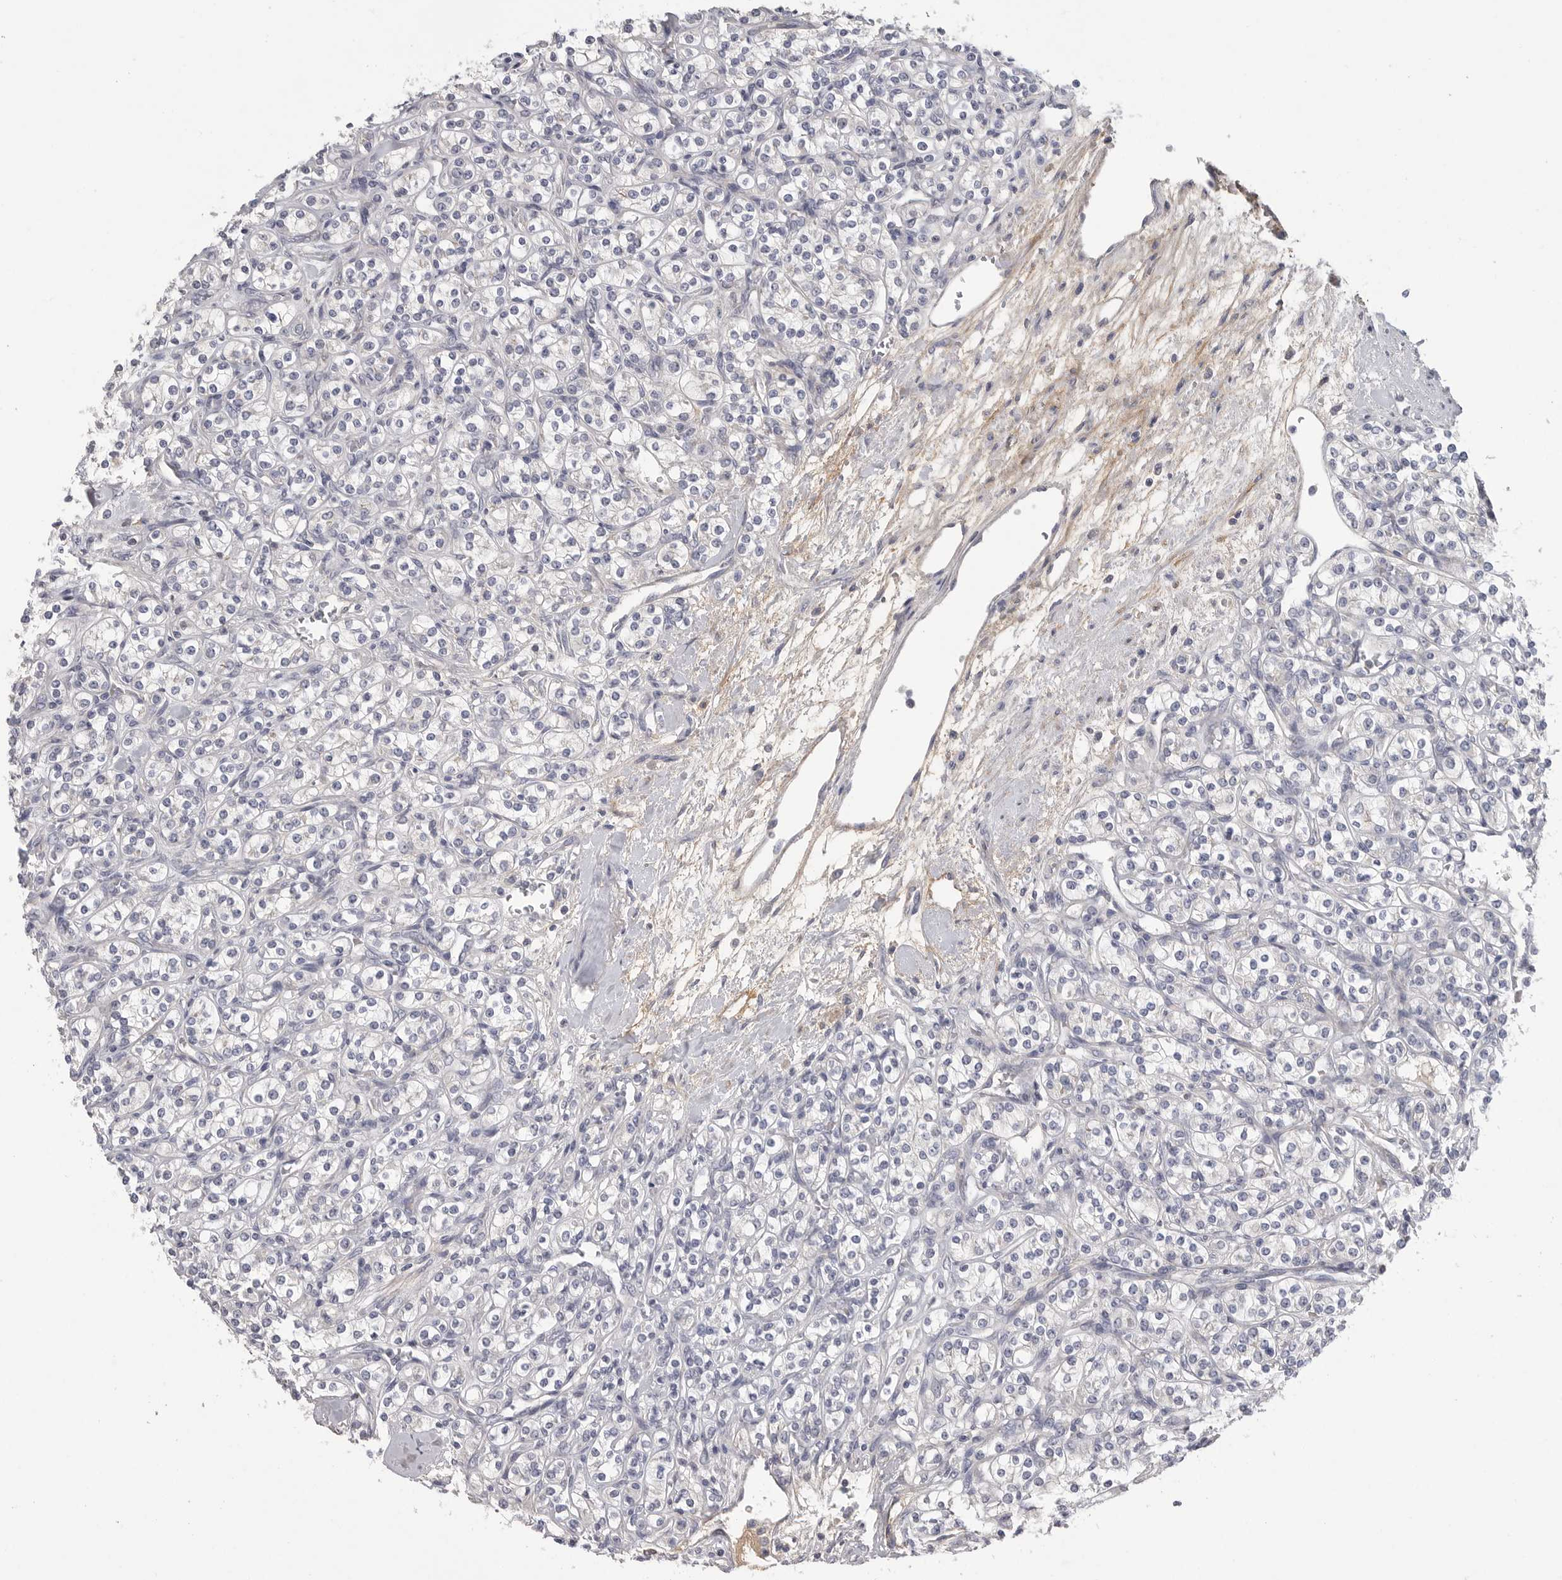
{"staining": {"intensity": "negative", "quantity": "none", "location": "none"}, "tissue": "renal cancer", "cell_type": "Tumor cells", "image_type": "cancer", "snomed": [{"axis": "morphology", "description": "Adenocarcinoma, NOS"}, {"axis": "topography", "description": "Kidney"}], "caption": "Tumor cells are negative for brown protein staining in renal cancer (adenocarcinoma). (DAB immunohistochemistry (IHC) with hematoxylin counter stain).", "gene": "SDC3", "patient": {"sex": "male", "age": 77}}